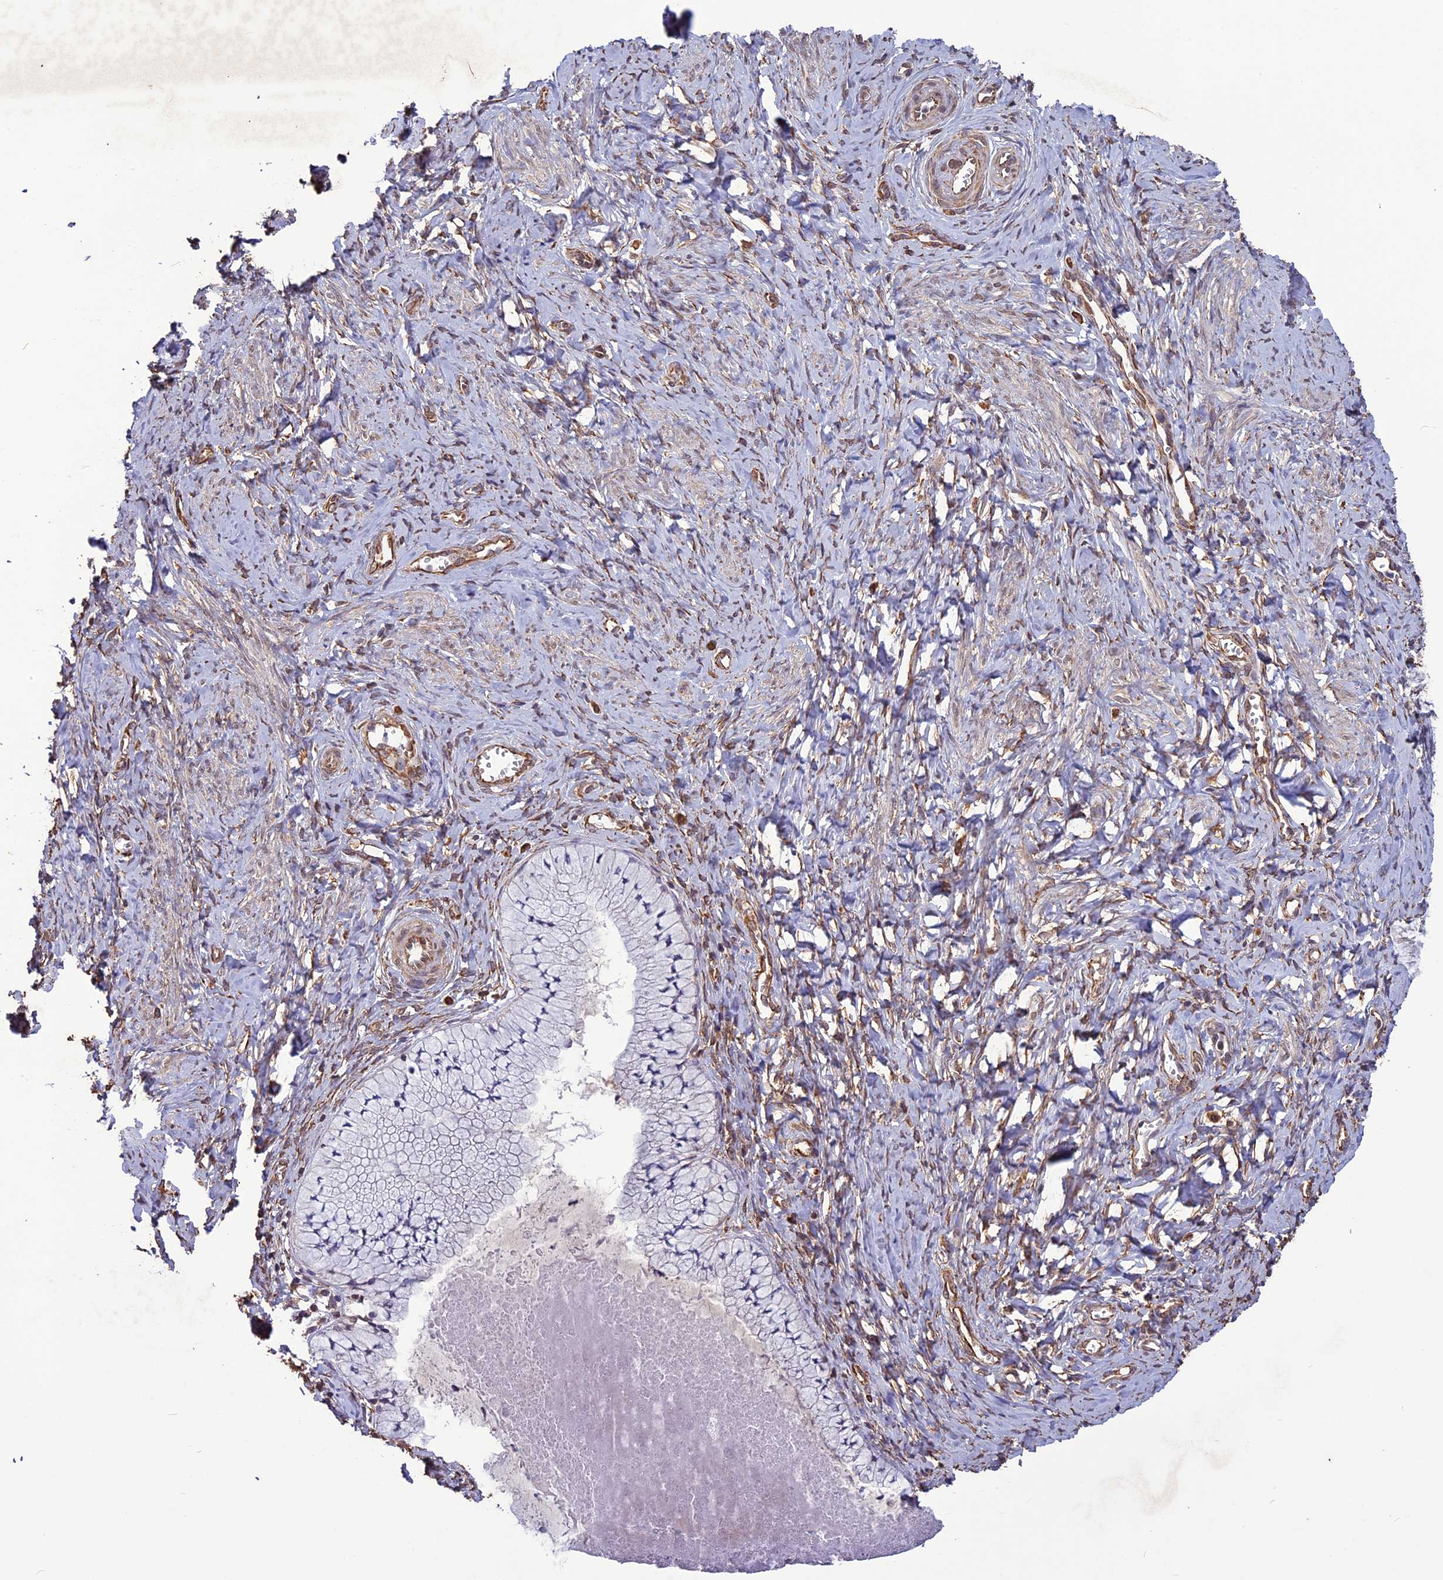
{"staining": {"intensity": "negative", "quantity": "none", "location": "none"}, "tissue": "cervix", "cell_type": "Glandular cells", "image_type": "normal", "snomed": [{"axis": "morphology", "description": "Normal tissue, NOS"}, {"axis": "topography", "description": "Cervix"}], "caption": "An immunohistochemistry image of unremarkable cervix is shown. There is no staining in glandular cells of cervix. Nuclei are stained in blue.", "gene": "C3orf70", "patient": {"sex": "female", "age": 42}}